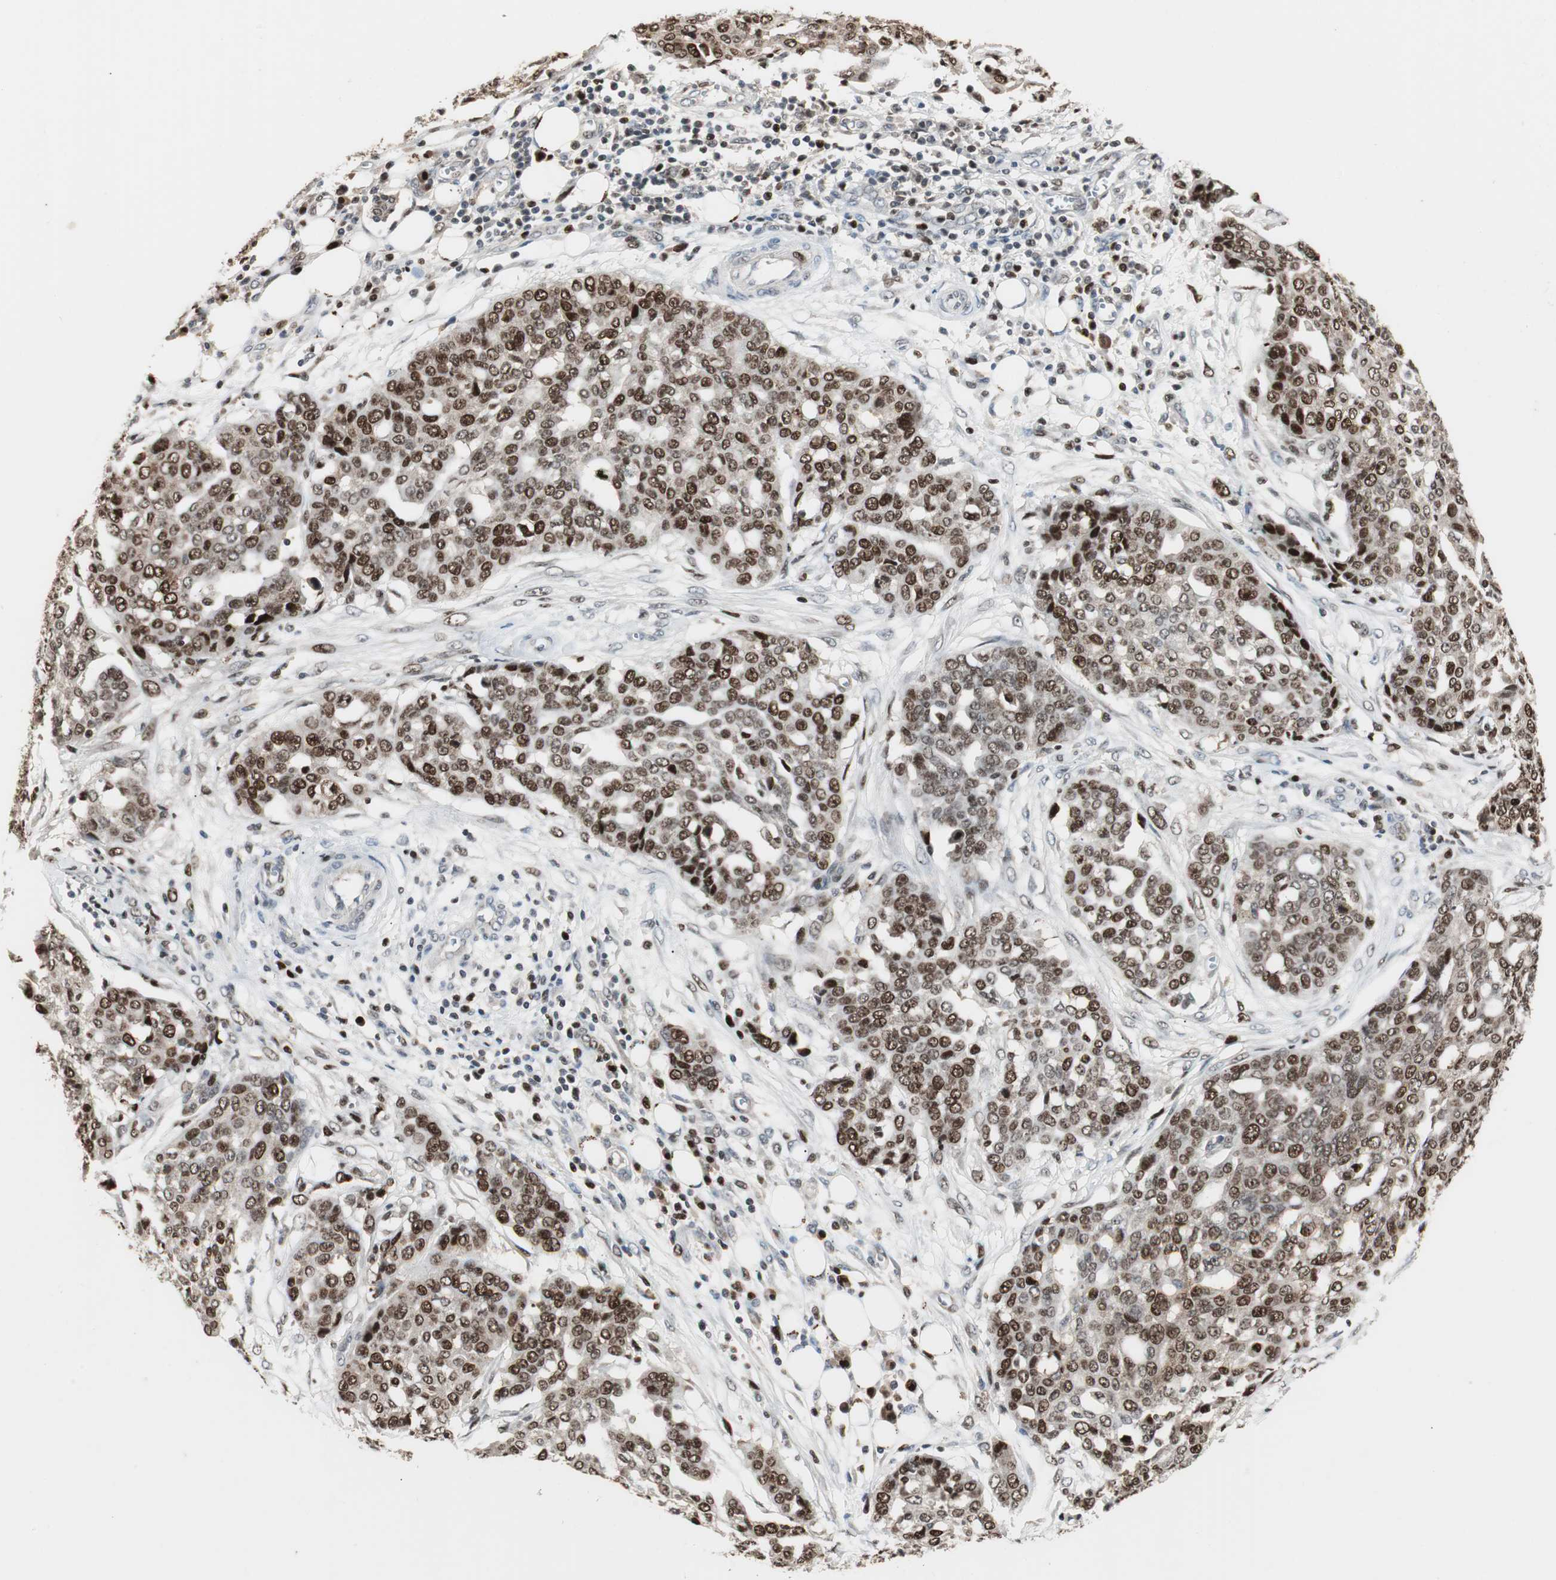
{"staining": {"intensity": "strong", "quantity": ">75%", "location": "nuclear"}, "tissue": "ovarian cancer", "cell_type": "Tumor cells", "image_type": "cancer", "snomed": [{"axis": "morphology", "description": "Cystadenocarcinoma, serous, NOS"}, {"axis": "topography", "description": "Soft tissue"}, {"axis": "topography", "description": "Ovary"}], "caption": "Serous cystadenocarcinoma (ovarian) stained for a protein (brown) displays strong nuclear positive positivity in about >75% of tumor cells.", "gene": "FEN1", "patient": {"sex": "female", "age": 57}}